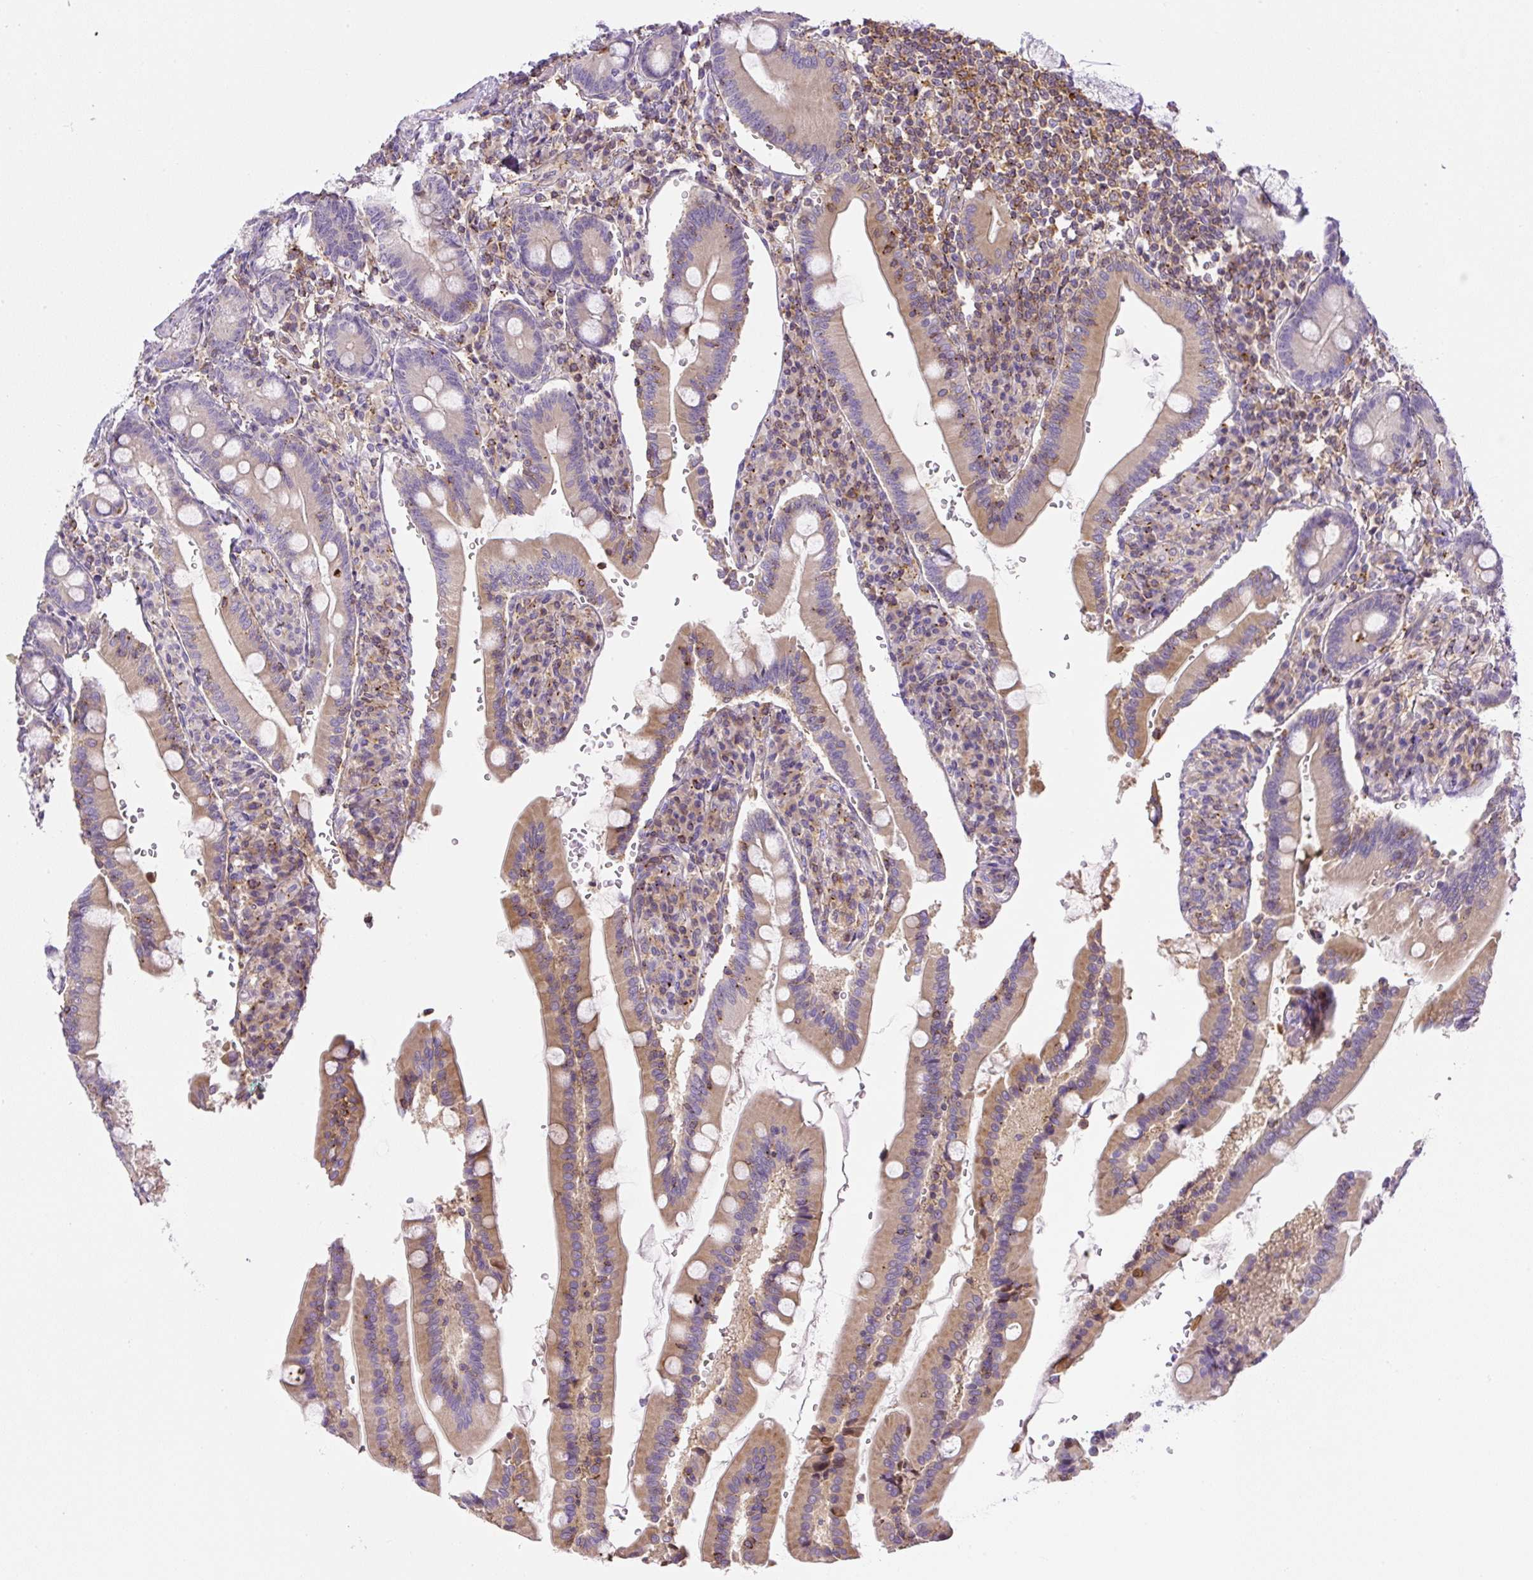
{"staining": {"intensity": "strong", "quantity": "25%-75%", "location": "cytoplasmic/membranous"}, "tissue": "duodenum", "cell_type": "Glandular cells", "image_type": "normal", "snomed": [{"axis": "morphology", "description": "Normal tissue, NOS"}, {"axis": "topography", "description": "Duodenum"}], "caption": "Brown immunohistochemical staining in benign duodenum exhibits strong cytoplasmic/membranous staining in approximately 25%-75% of glandular cells. The staining is performed using DAB brown chromogen to label protein expression. The nuclei are counter-stained blue using hematoxylin.", "gene": "PIP5KL1", "patient": {"sex": "female", "age": 67}}